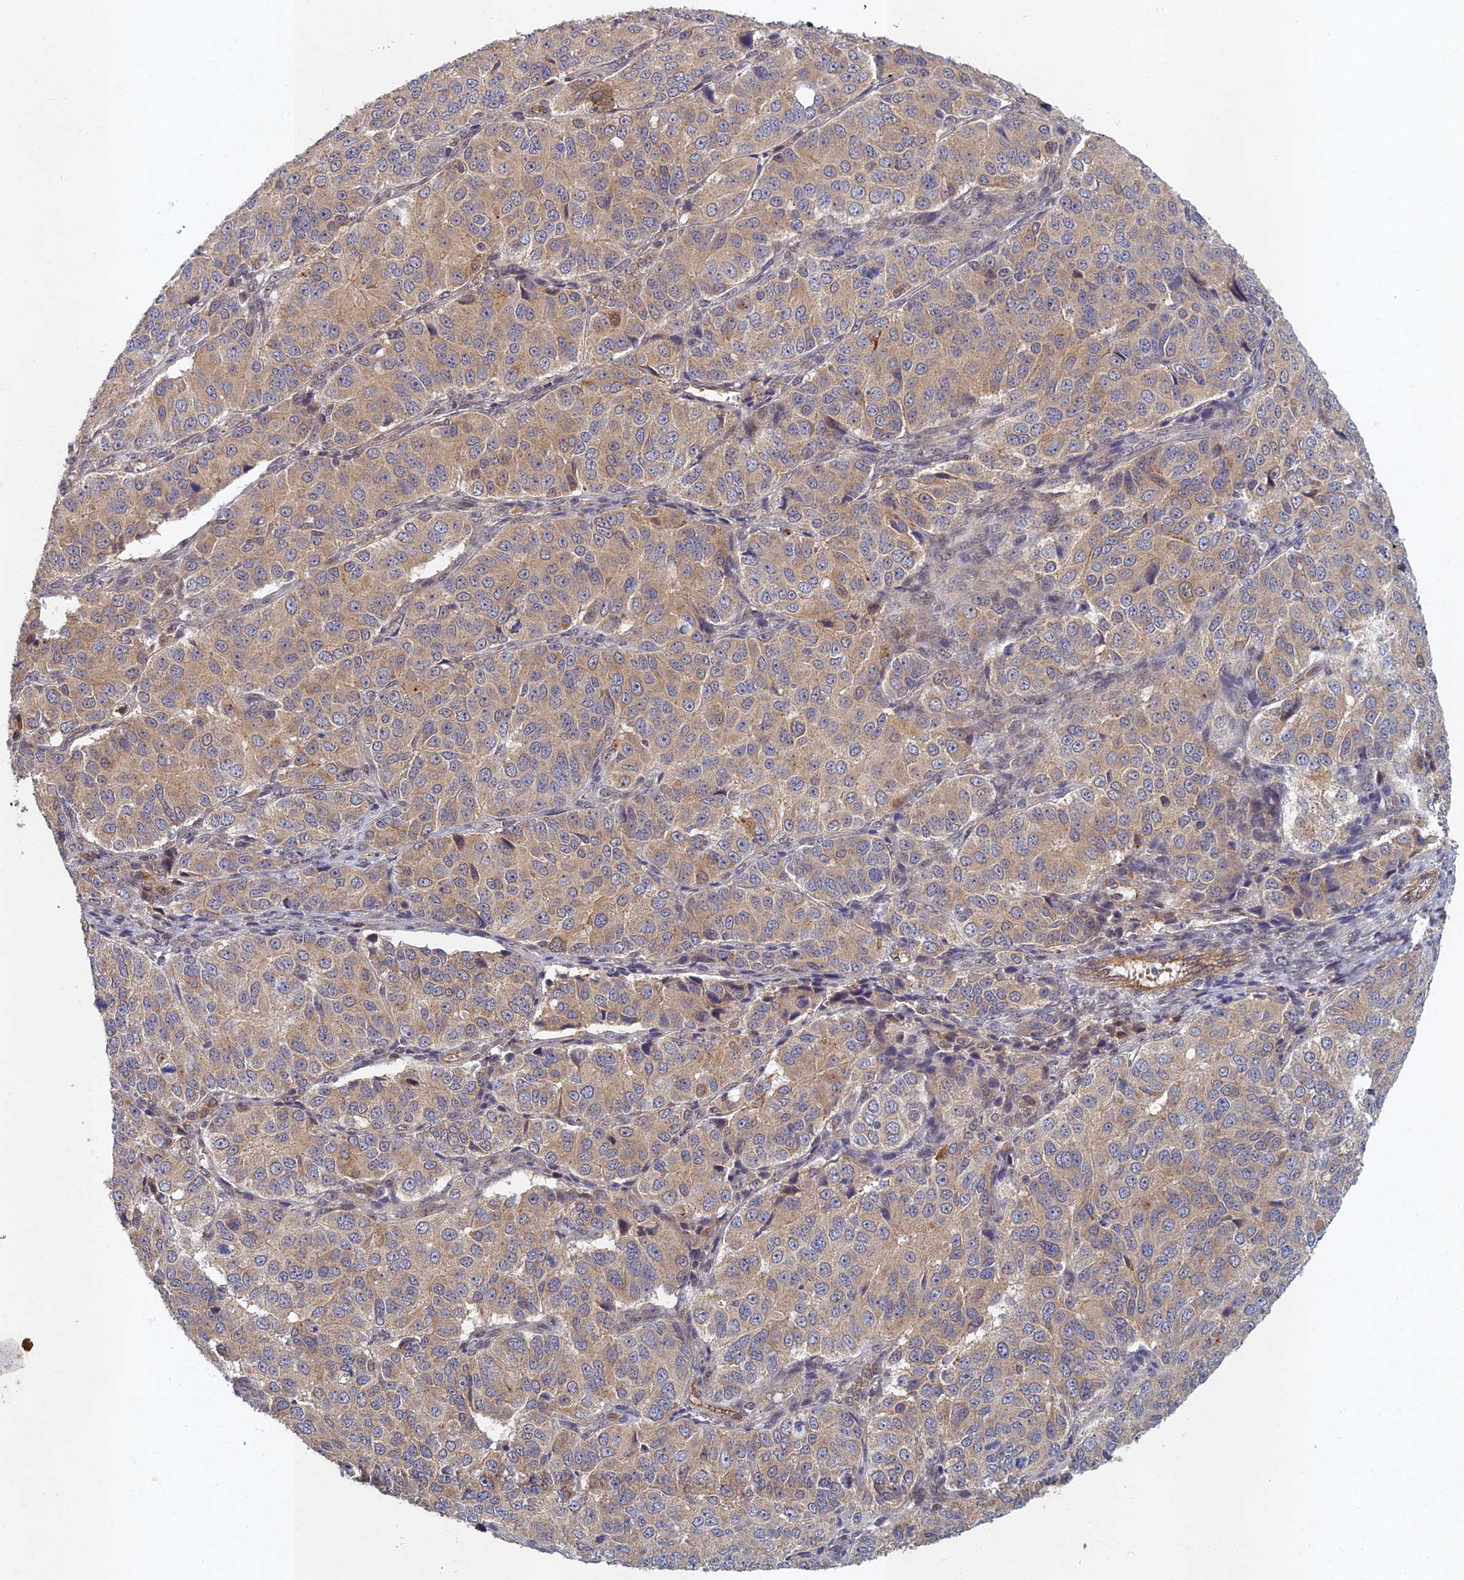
{"staining": {"intensity": "weak", "quantity": ">75%", "location": "cytoplasmic/membranous"}, "tissue": "ovarian cancer", "cell_type": "Tumor cells", "image_type": "cancer", "snomed": [{"axis": "morphology", "description": "Carcinoma, endometroid"}, {"axis": "topography", "description": "Ovary"}], "caption": "A histopathology image showing weak cytoplasmic/membranous expression in about >75% of tumor cells in ovarian cancer, as visualized by brown immunohistochemical staining.", "gene": "EARS2", "patient": {"sex": "female", "age": 51}}